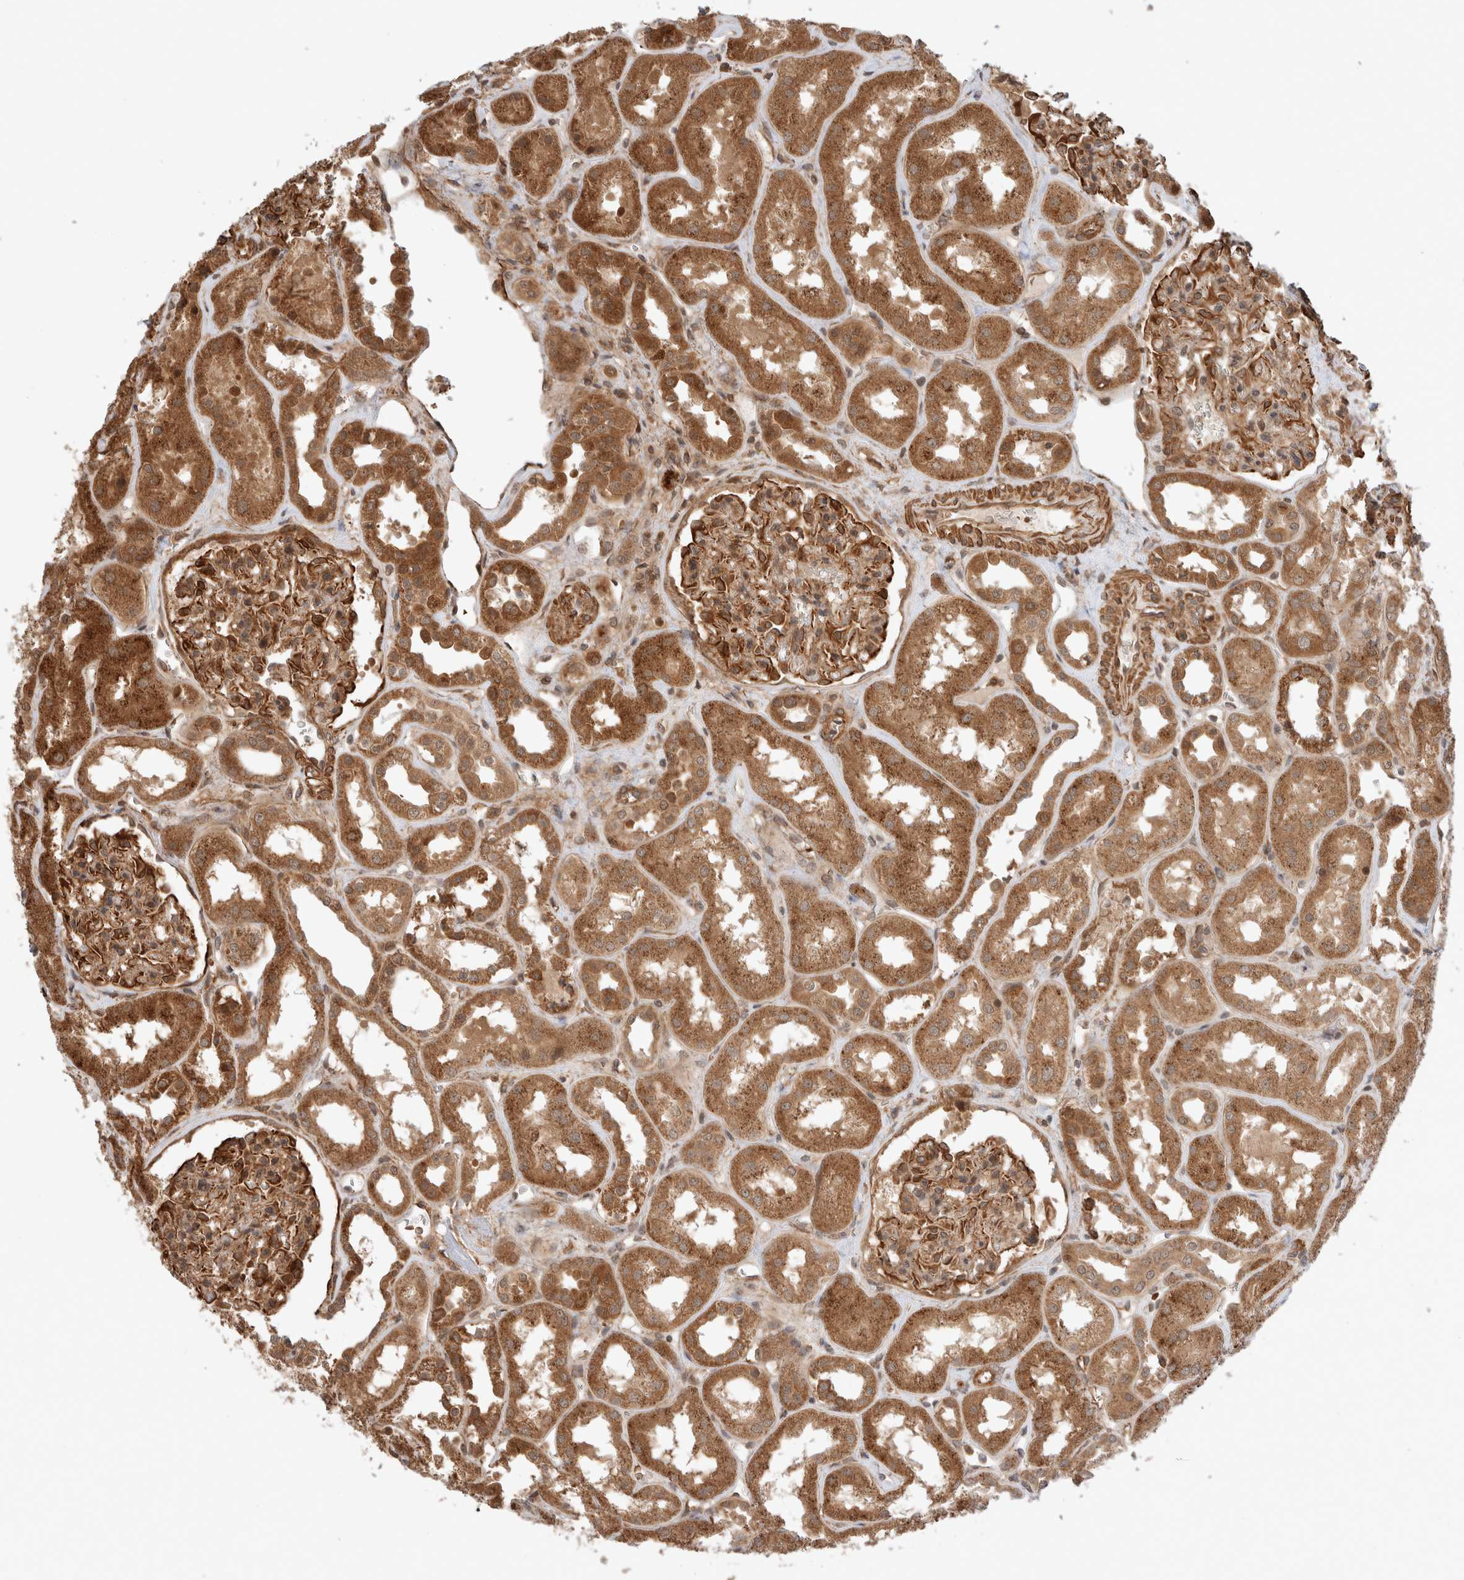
{"staining": {"intensity": "strong", "quantity": "25%-75%", "location": "cytoplasmic/membranous"}, "tissue": "kidney", "cell_type": "Cells in glomeruli", "image_type": "normal", "snomed": [{"axis": "morphology", "description": "Normal tissue, NOS"}, {"axis": "topography", "description": "Kidney"}], "caption": "Cells in glomeruli exhibit strong cytoplasmic/membranous expression in approximately 25%-75% of cells in benign kidney.", "gene": "ZNF649", "patient": {"sex": "male", "age": 70}}